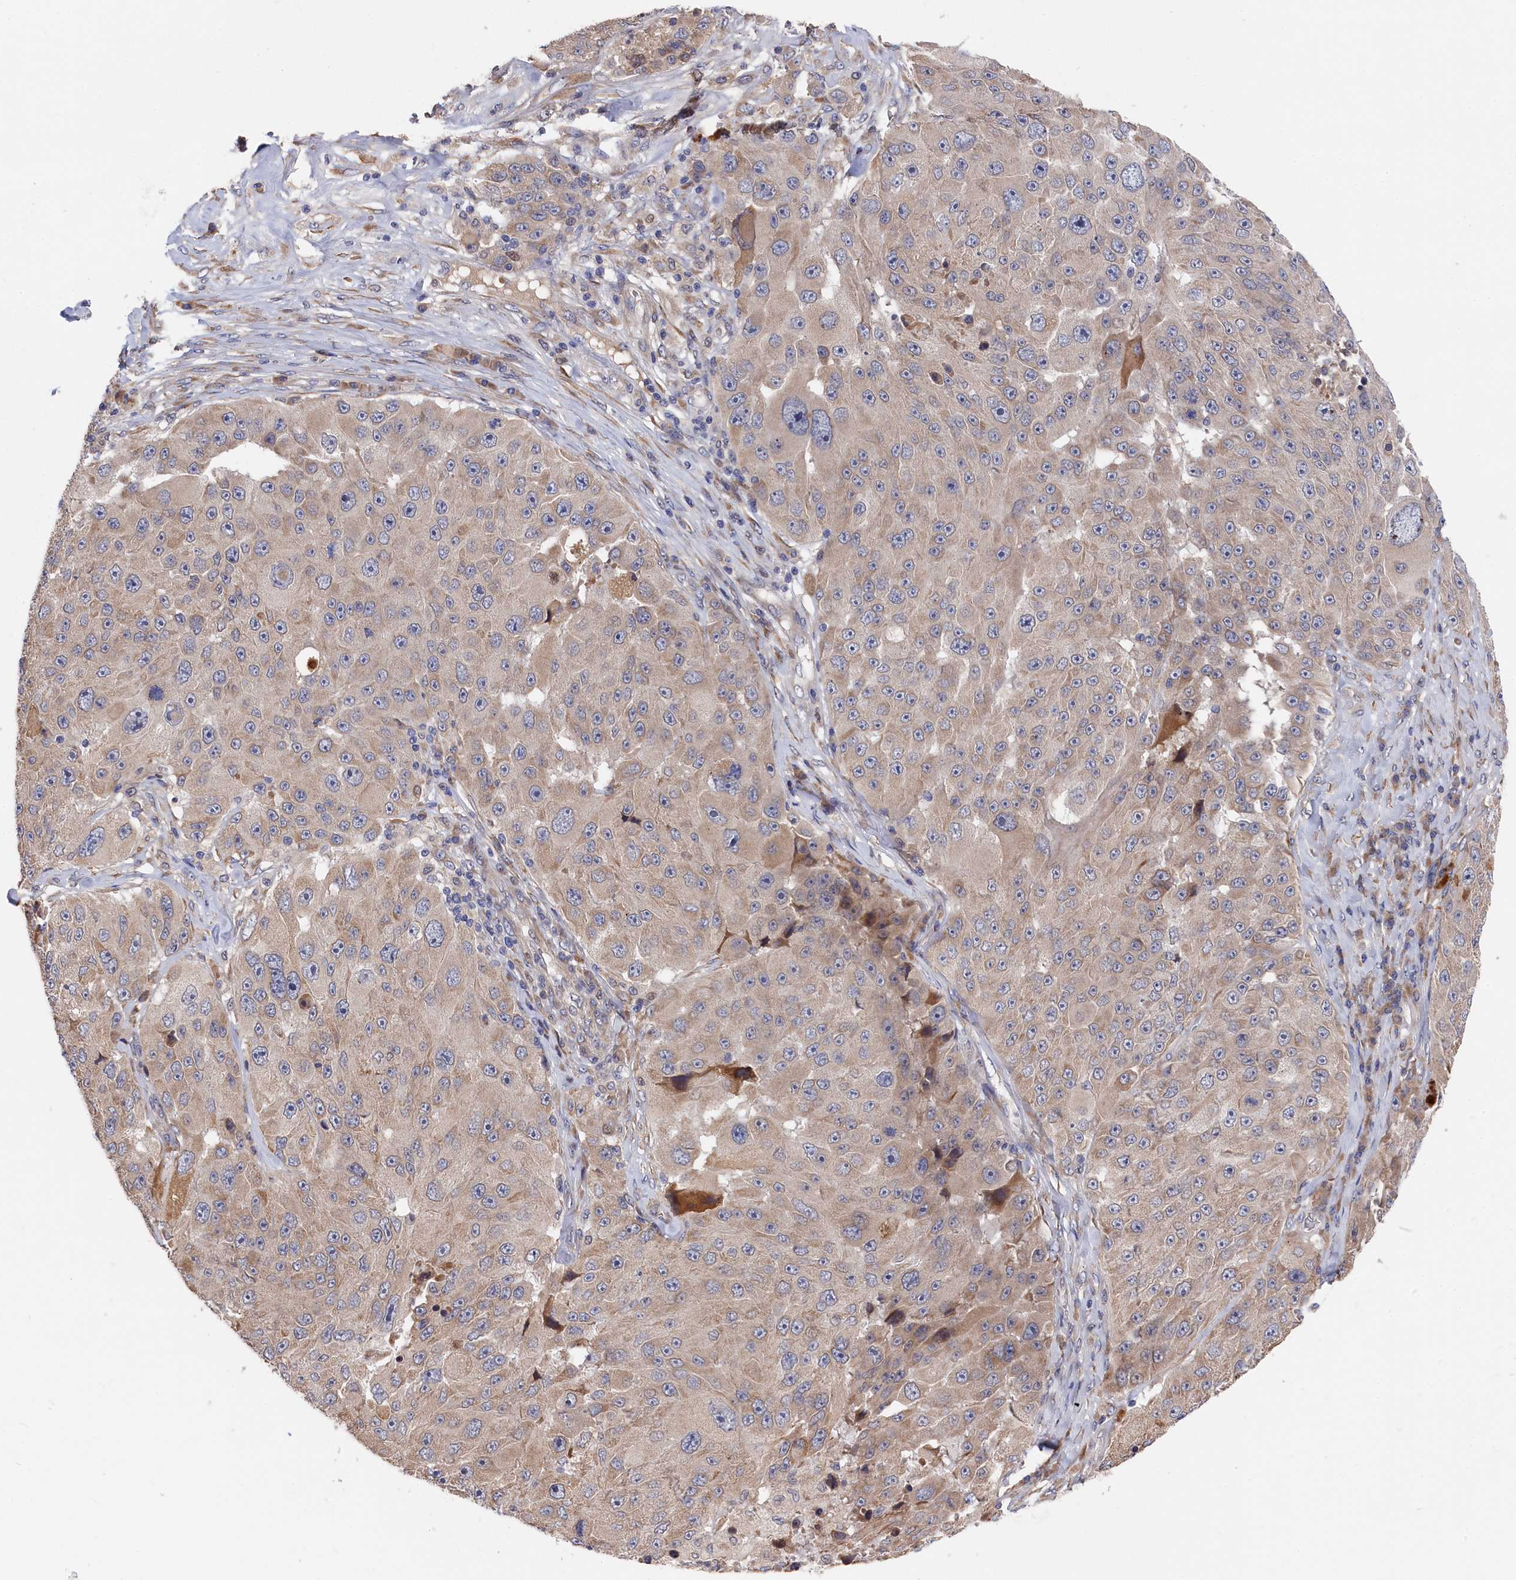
{"staining": {"intensity": "weak", "quantity": "25%-75%", "location": "cytoplasmic/membranous"}, "tissue": "melanoma", "cell_type": "Tumor cells", "image_type": "cancer", "snomed": [{"axis": "morphology", "description": "Malignant melanoma, Metastatic site"}, {"axis": "topography", "description": "Lymph node"}], "caption": "IHC image of neoplastic tissue: melanoma stained using immunohistochemistry demonstrates low levels of weak protein expression localized specifically in the cytoplasmic/membranous of tumor cells, appearing as a cytoplasmic/membranous brown color.", "gene": "CYB5D2", "patient": {"sex": "male", "age": 62}}